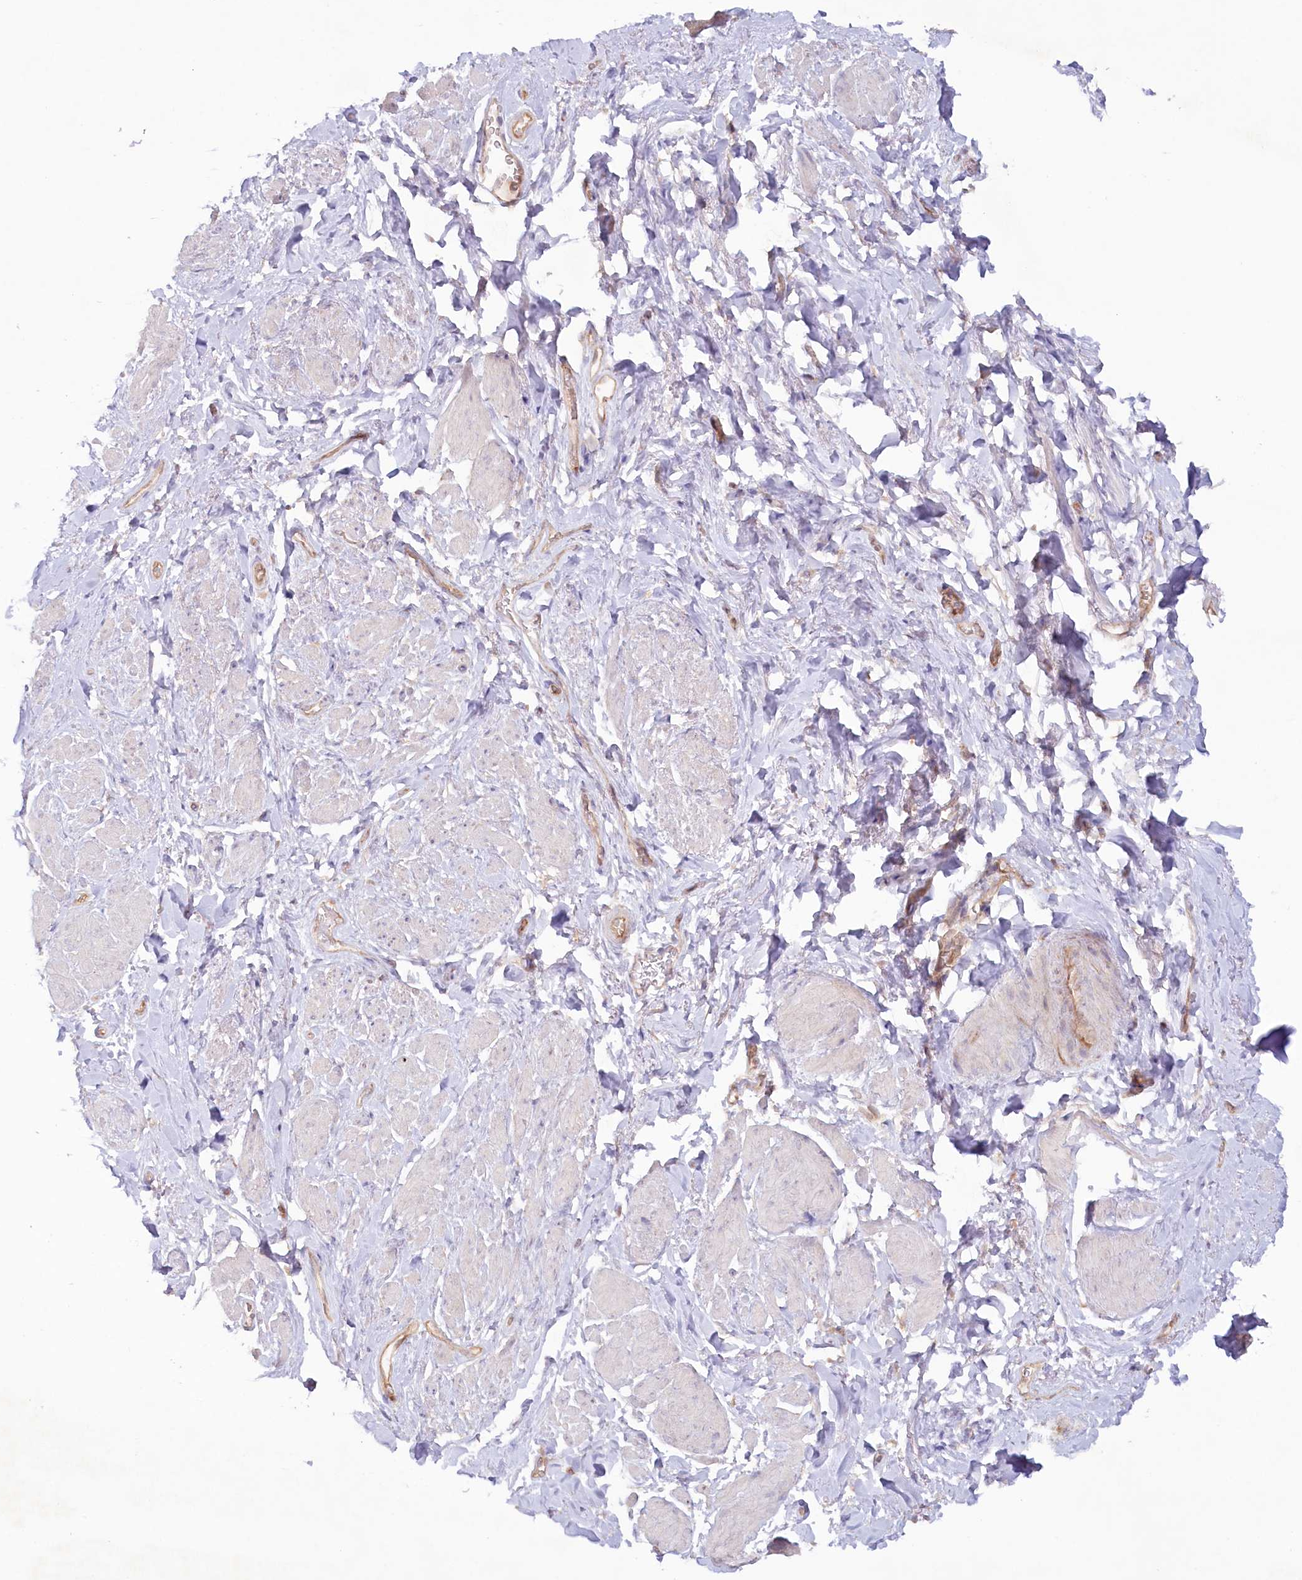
{"staining": {"intensity": "negative", "quantity": "none", "location": "none"}, "tissue": "smooth muscle", "cell_type": "Smooth muscle cells", "image_type": "normal", "snomed": [{"axis": "morphology", "description": "Normal tissue, NOS"}, {"axis": "topography", "description": "Smooth muscle"}, {"axis": "topography", "description": "Peripheral nerve tissue"}], "caption": "The IHC histopathology image has no significant staining in smooth muscle cells of smooth muscle. (Stains: DAB (3,3'-diaminobenzidine) immunohistochemistry (IHC) with hematoxylin counter stain, Microscopy: brightfield microscopy at high magnification).", "gene": "TNIP1", "patient": {"sex": "male", "age": 69}}